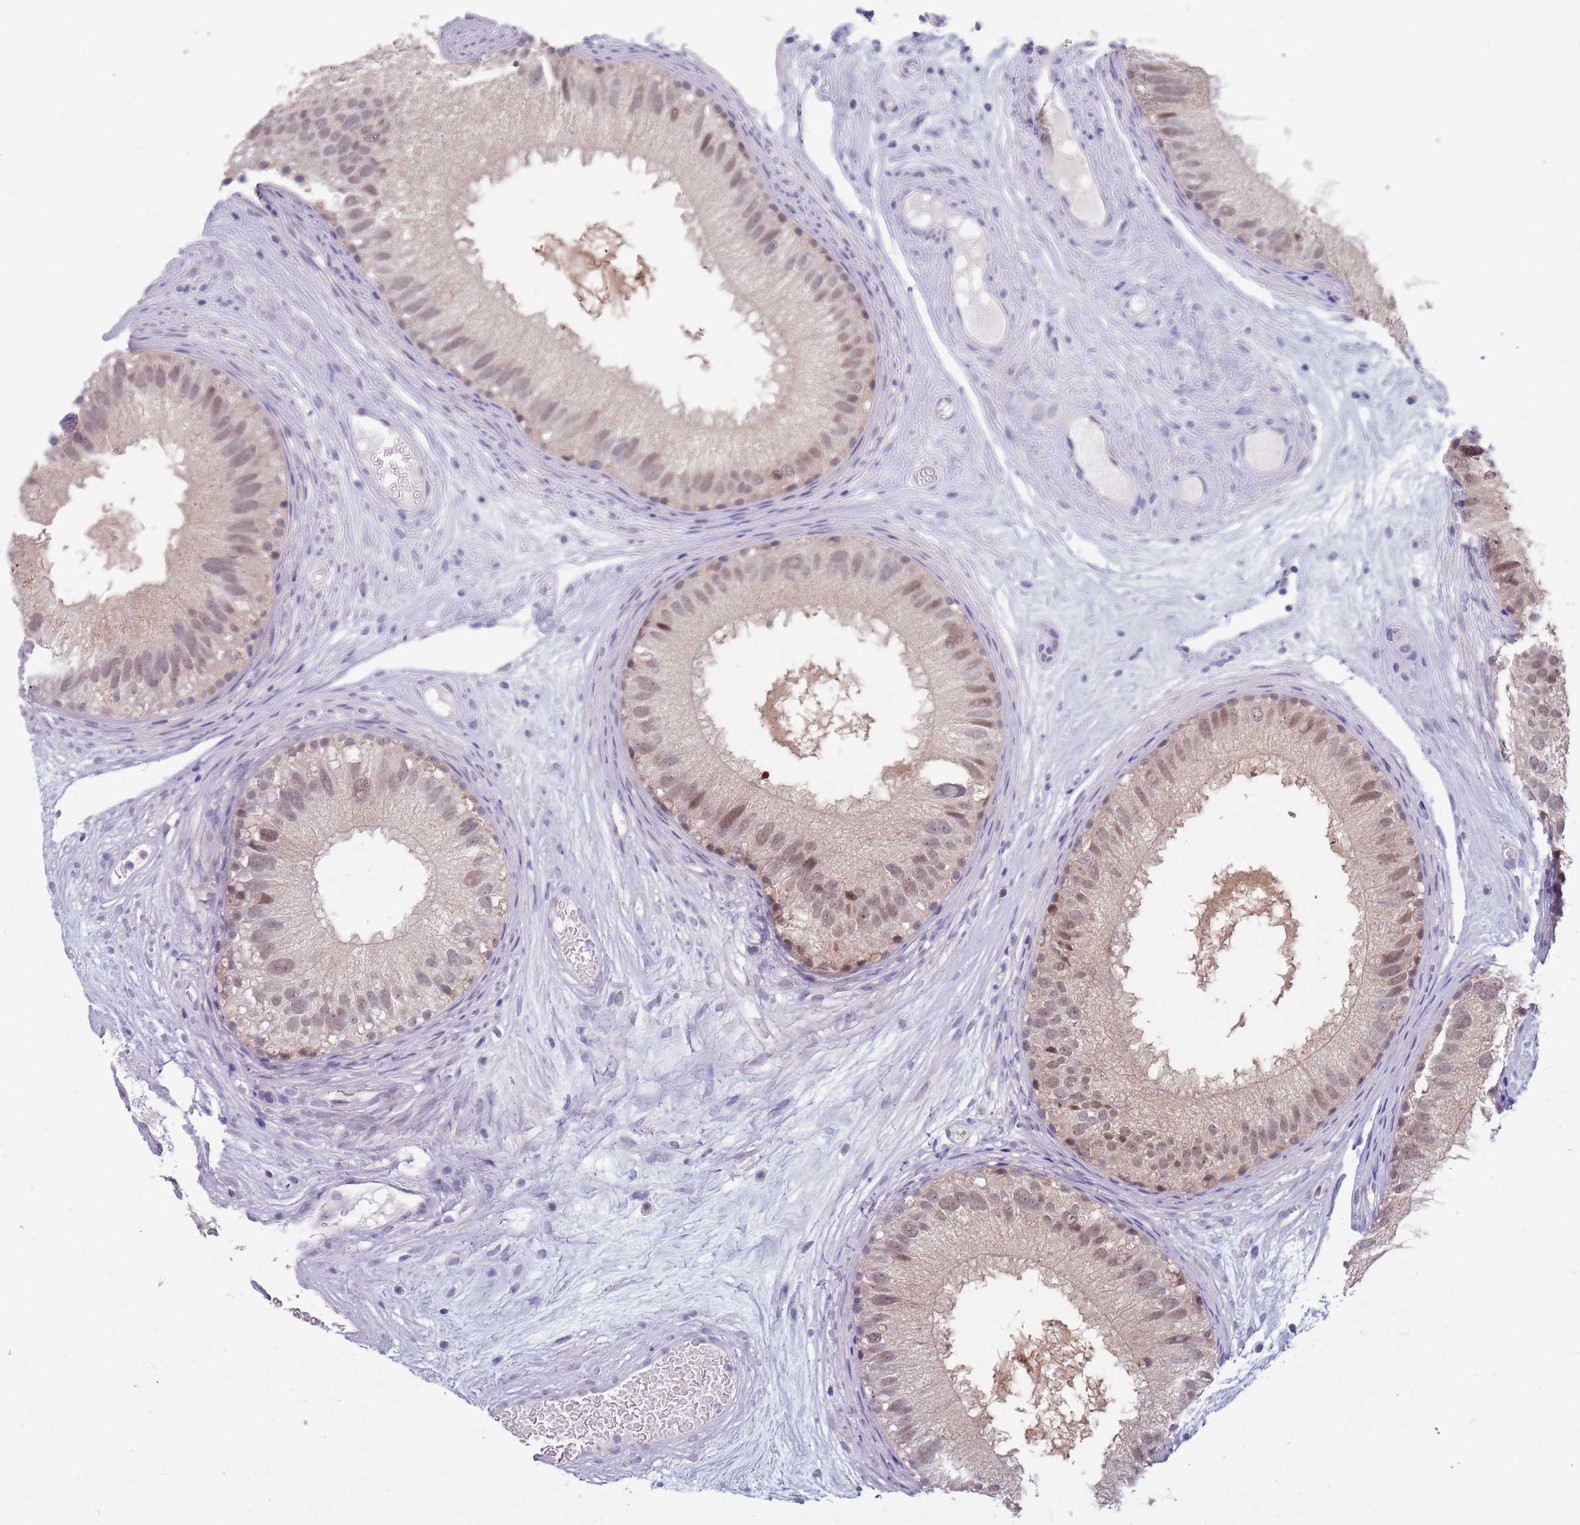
{"staining": {"intensity": "weak", "quantity": "25%-75%", "location": "nuclear"}, "tissue": "epididymis", "cell_type": "Glandular cells", "image_type": "normal", "snomed": [{"axis": "morphology", "description": "Normal tissue, NOS"}, {"axis": "topography", "description": "Epididymis"}], "caption": "Glandular cells display low levels of weak nuclear positivity in about 25%-75% of cells in normal epididymis. (DAB (3,3'-diaminobenzidine) IHC with brightfield microscopy, high magnification).", "gene": "CLNS1A", "patient": {"sex": "male", "age": 77}}